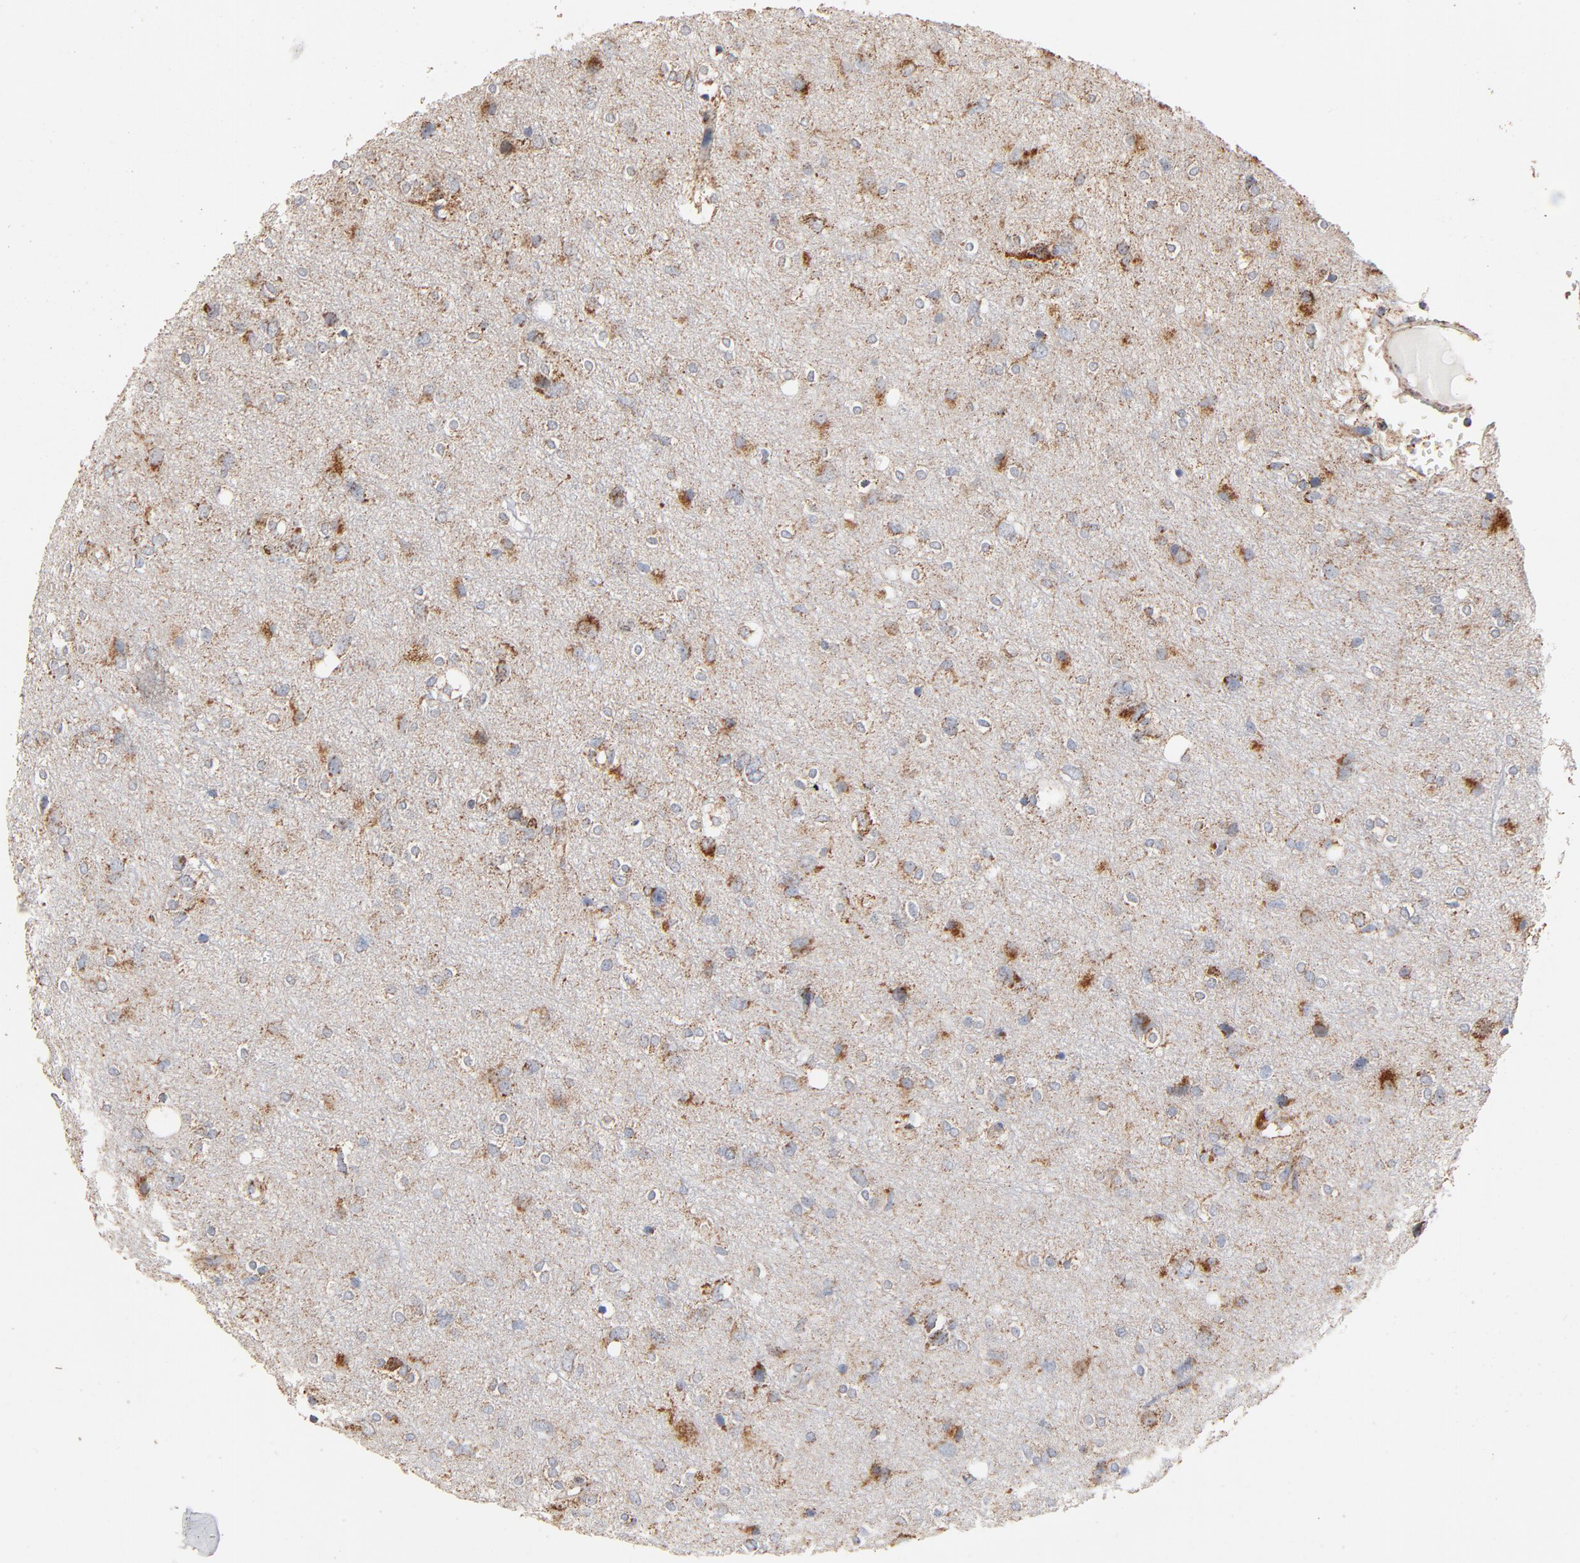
{"staining": {"intensity": "moderate", "quantity": "25%-75%", "location": "cytoplasmic/membranous"}, "tissue": "glioma", "cell_type": "Tumor cells", "image_type": "cancer", "snomed": [{"axis": "morphology", "description": "Glioma, malignant, High grade"}, {"axis": "topography", "description": "Brain"}], "caption": "Glioma tissue exhibits moderate cytoplasmic/membranous expression in approximately 25%-75% of tumor cells, visualized by immunohistochemistry.", "gene": "UQCRC1", "patient": {"sex": "female", "age": 59}}